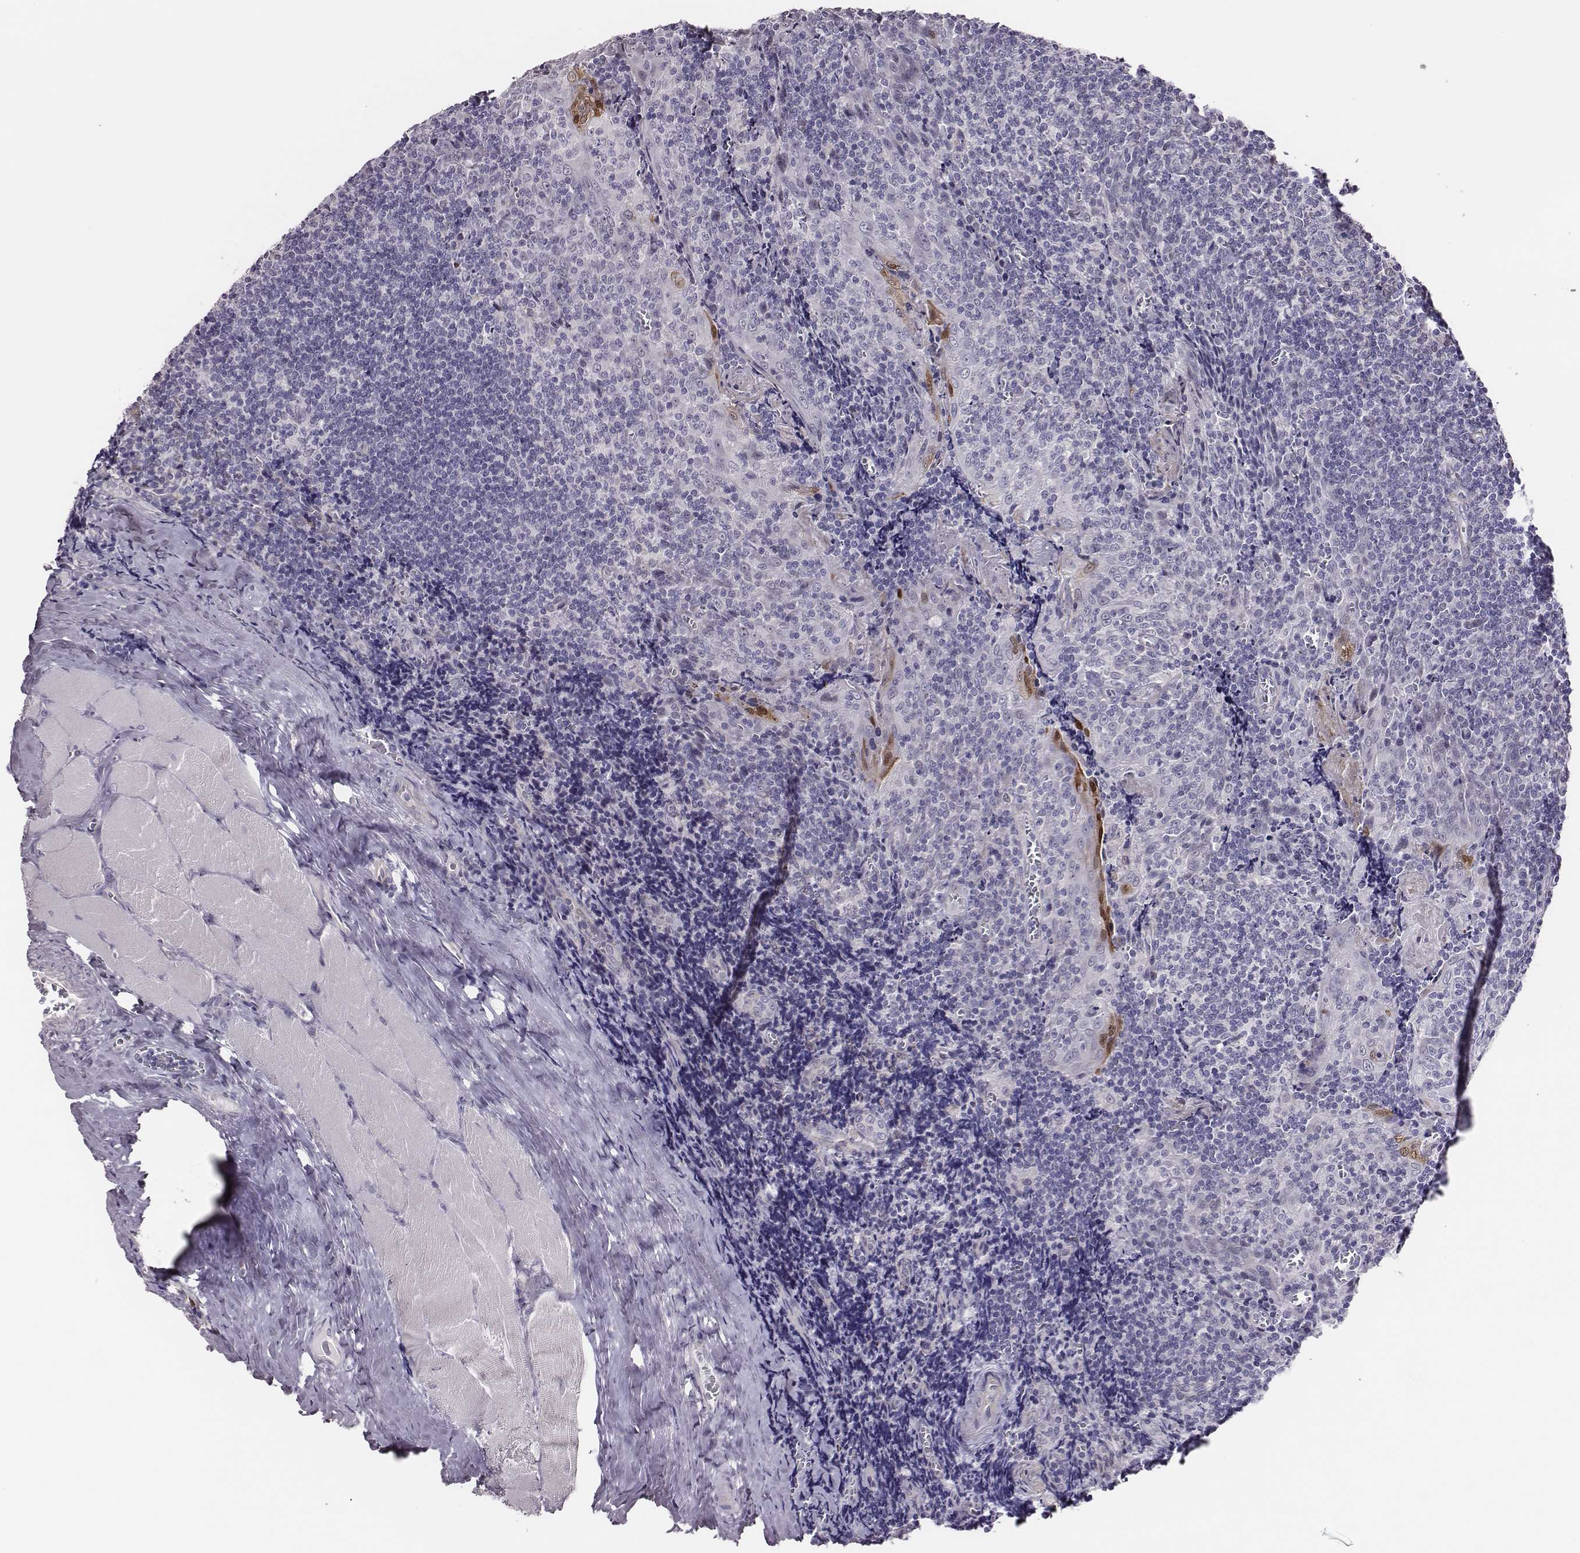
{"staining": {"intensity": "negative", "quantity": "none", "location": "none"}, "tissue": "tonsil", "cell_type": "Germinal center cells", "image_type": "normal", "snomed": [{"axis": "morphology", "description": "Normal tissue, NOS"}, {"axis": "morphology", "description": "Inflammation, NOS"}, {"axis": "topography", "description": "Tonsil"}], "caption": "Protein analysis of unremarkable tonsil reveals no significant staining in germinal center cells.", "gene": "SCML2", "patient": {"sex": "female", "age": 31}}